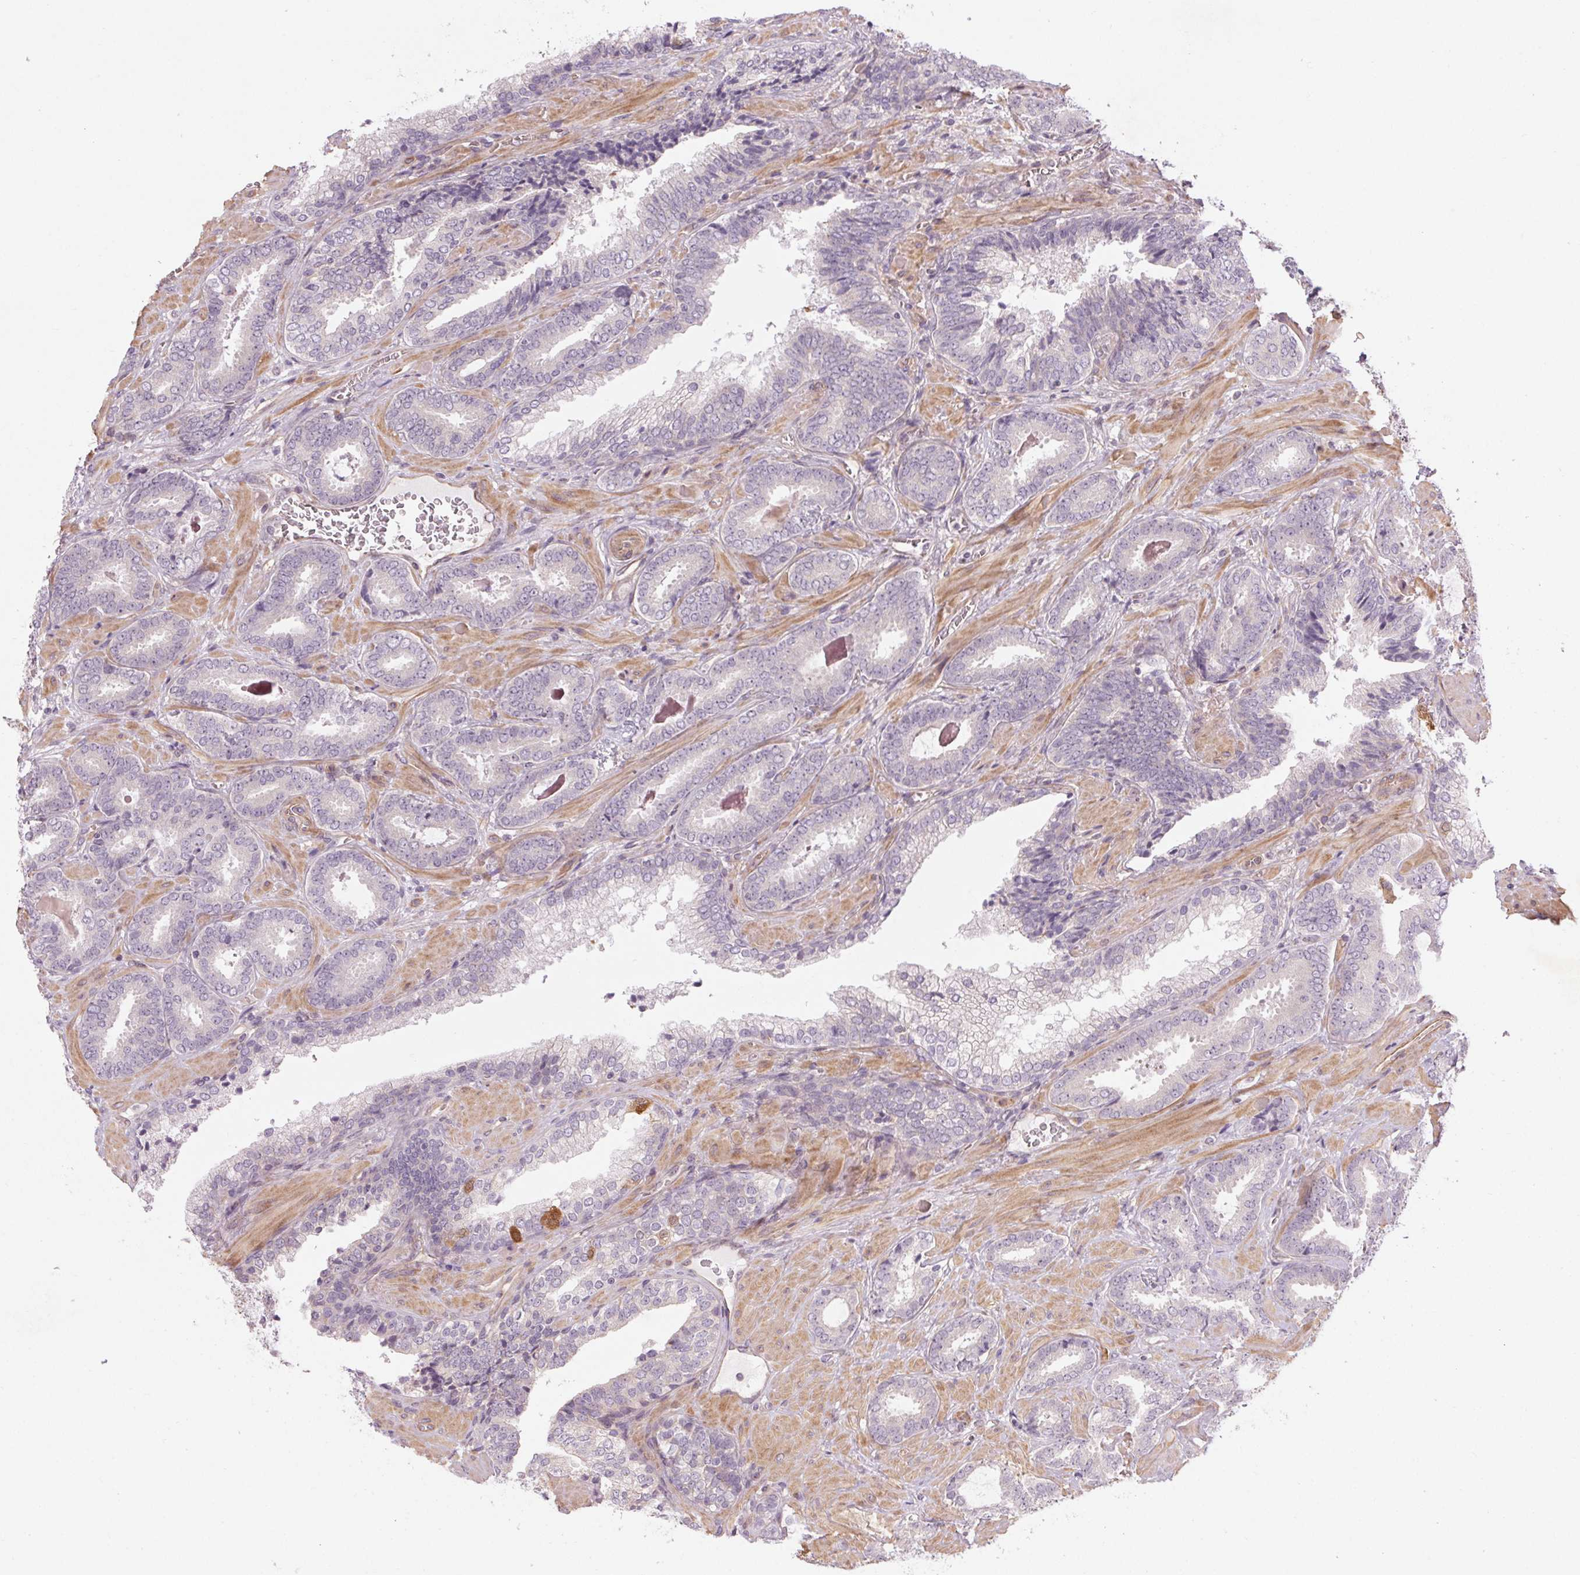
{"staining": {"intensity": "negative", "quantity": "none", "location": "none"}, "tissue": "prostate cancer", "cell_type": "Tumor cells", "image_type": "cancer", "snomed": [{"axis": "morphology", "description": "Adenocarcinoma, Low grade"}, {"axis": "topography", "description": "Prostate"}], "caption": "Human prostate adenocarcinoma (low-grade) stained for a protein using immunohistochemistry (IHC) displays no positivity in tumor cells.", "gene": "CCSER1", "patient": {"sex": "male", "age": 61}}